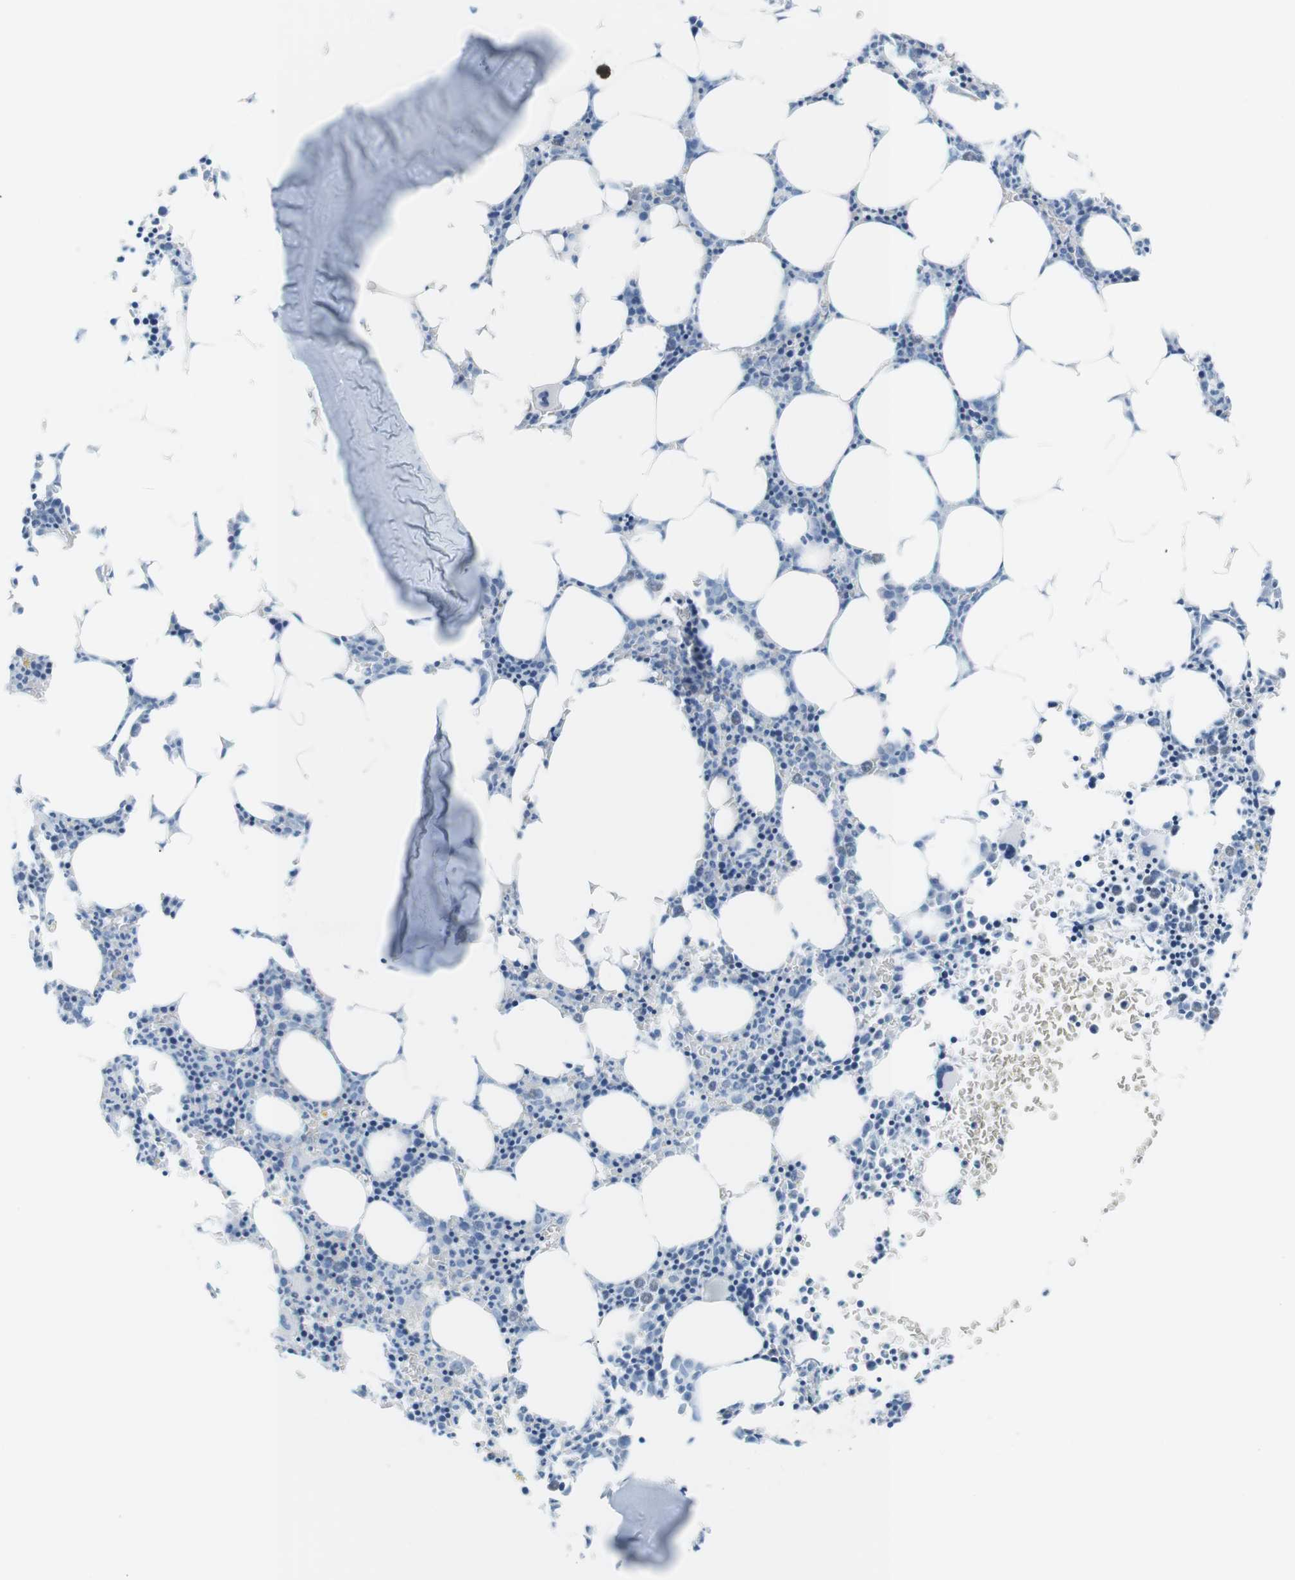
{"staining": {"intensity": "negative", "quantity": "none", "location": "none"}, "tissue": "bone marrow", "cell_type": "Hematopoietic cells", "image_type": "normal", "snomed": [{"axis": "morphology", "description": "Normal tissue, NOS"}, {"axis": "morphology", "description": "Inflammation, NOS"}, {"axis": "topography", "description": "Bone marrow"}], "caption": "Immunohistochemistry (IHC) of normal bone marrow displays no positivity in hematopoietic cells. (DAB (3,3'-diaminobenzidine) immunohistochemistry, high magnification).", "gene": "AZGP1", "patient": {"sex": "female", "age": 61}}